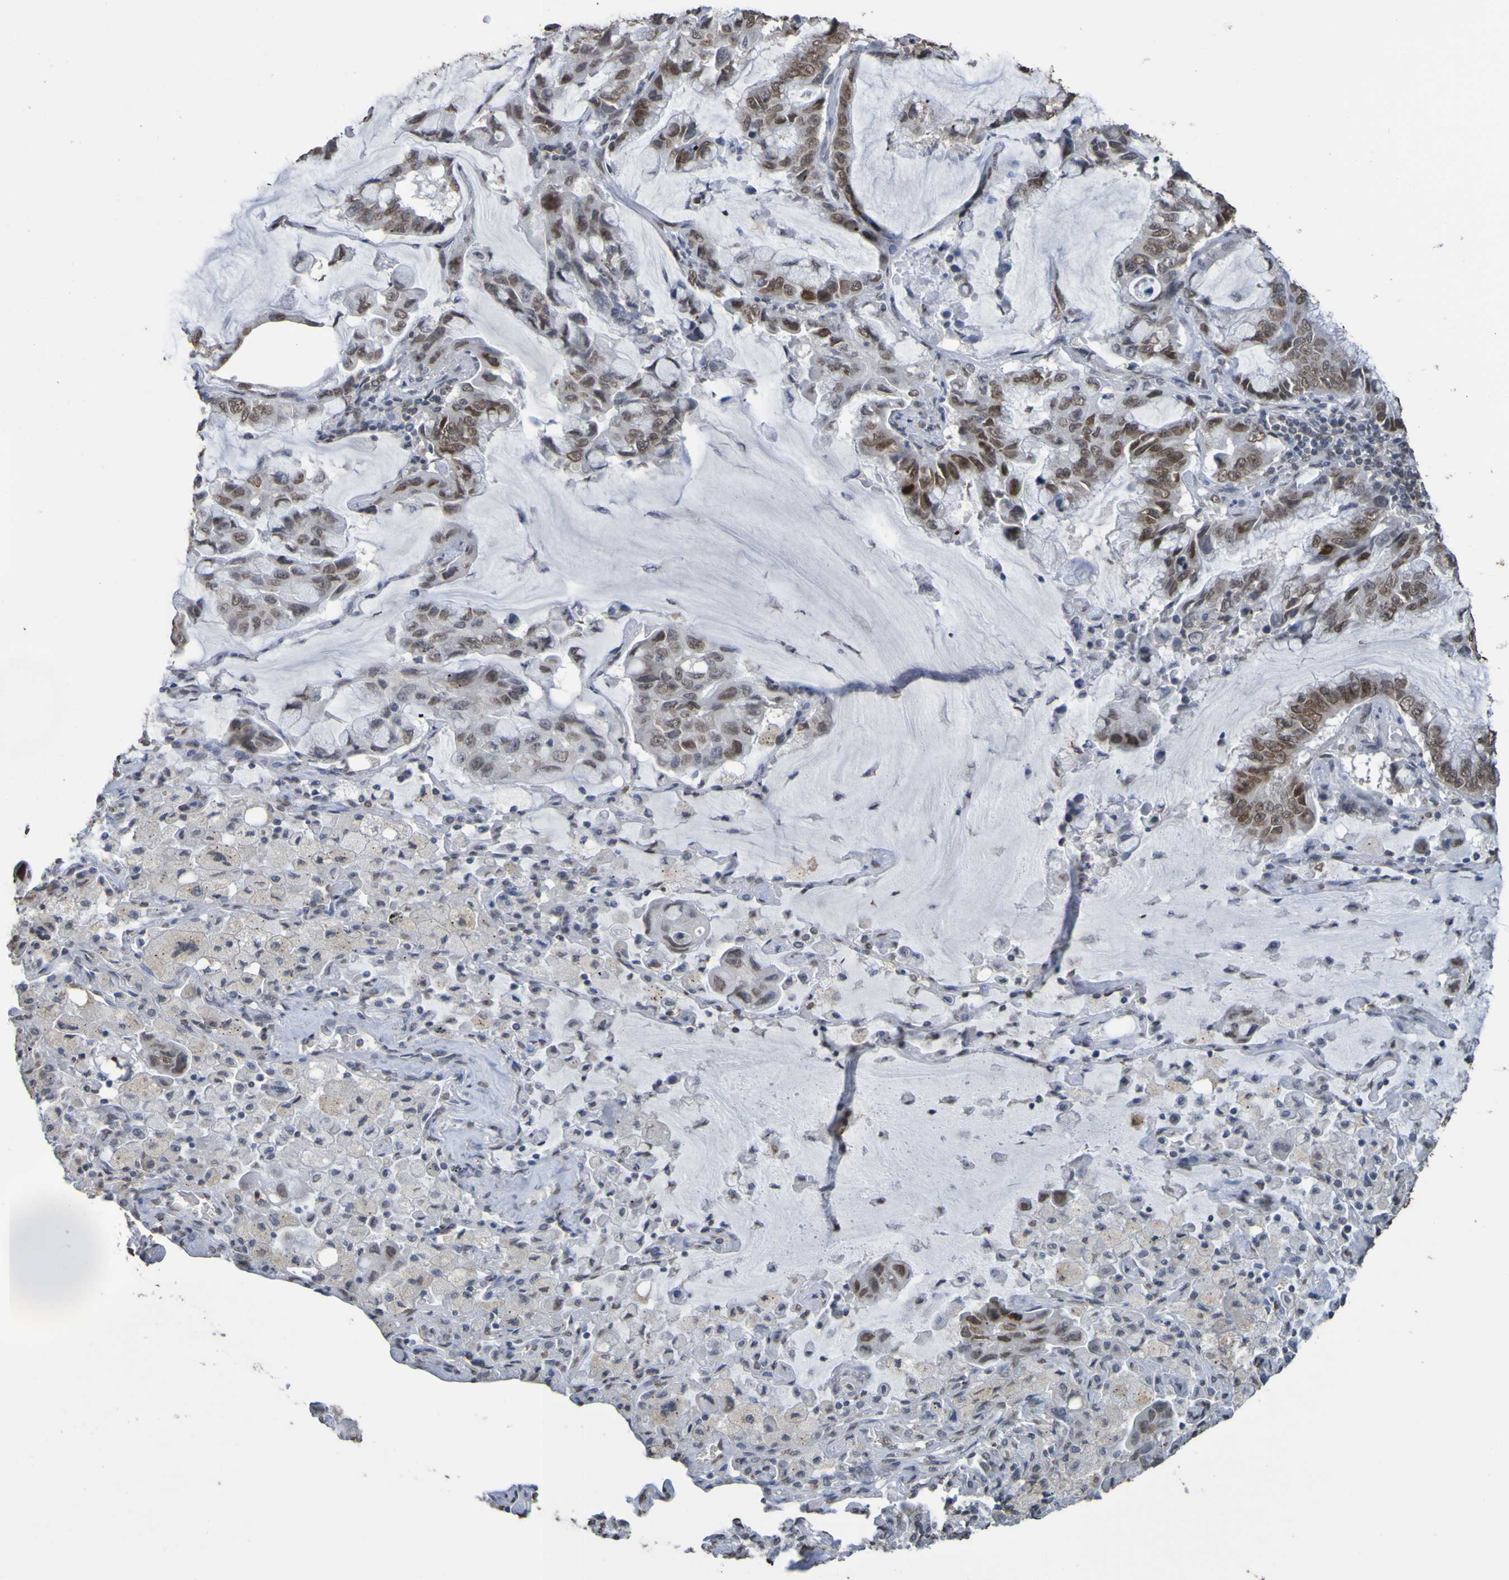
{"staining": {"intensity": "moderate", "quantity": "25%-75%", "location": "nuclear"}, "tissue": "lung cancer", "cell_type": "Tumor cells", "image_type": "cancer", "snomed": [{"axis": "morphology", "description": "Adenocarcinoma, NOS"}, {"axis": "topography", "description": "Lung"}], "caption": "Brown immunohistochemical staining in human lung cancer (adenocarcinoma) shows moderate nuclear expression in approximately 25%-75% of tumor cells. (DAB IHC, brown staining for protein, blue staining for nuclei).", "gene": "ALKBH2", "patient": {"sex": "male", "age": 64}}